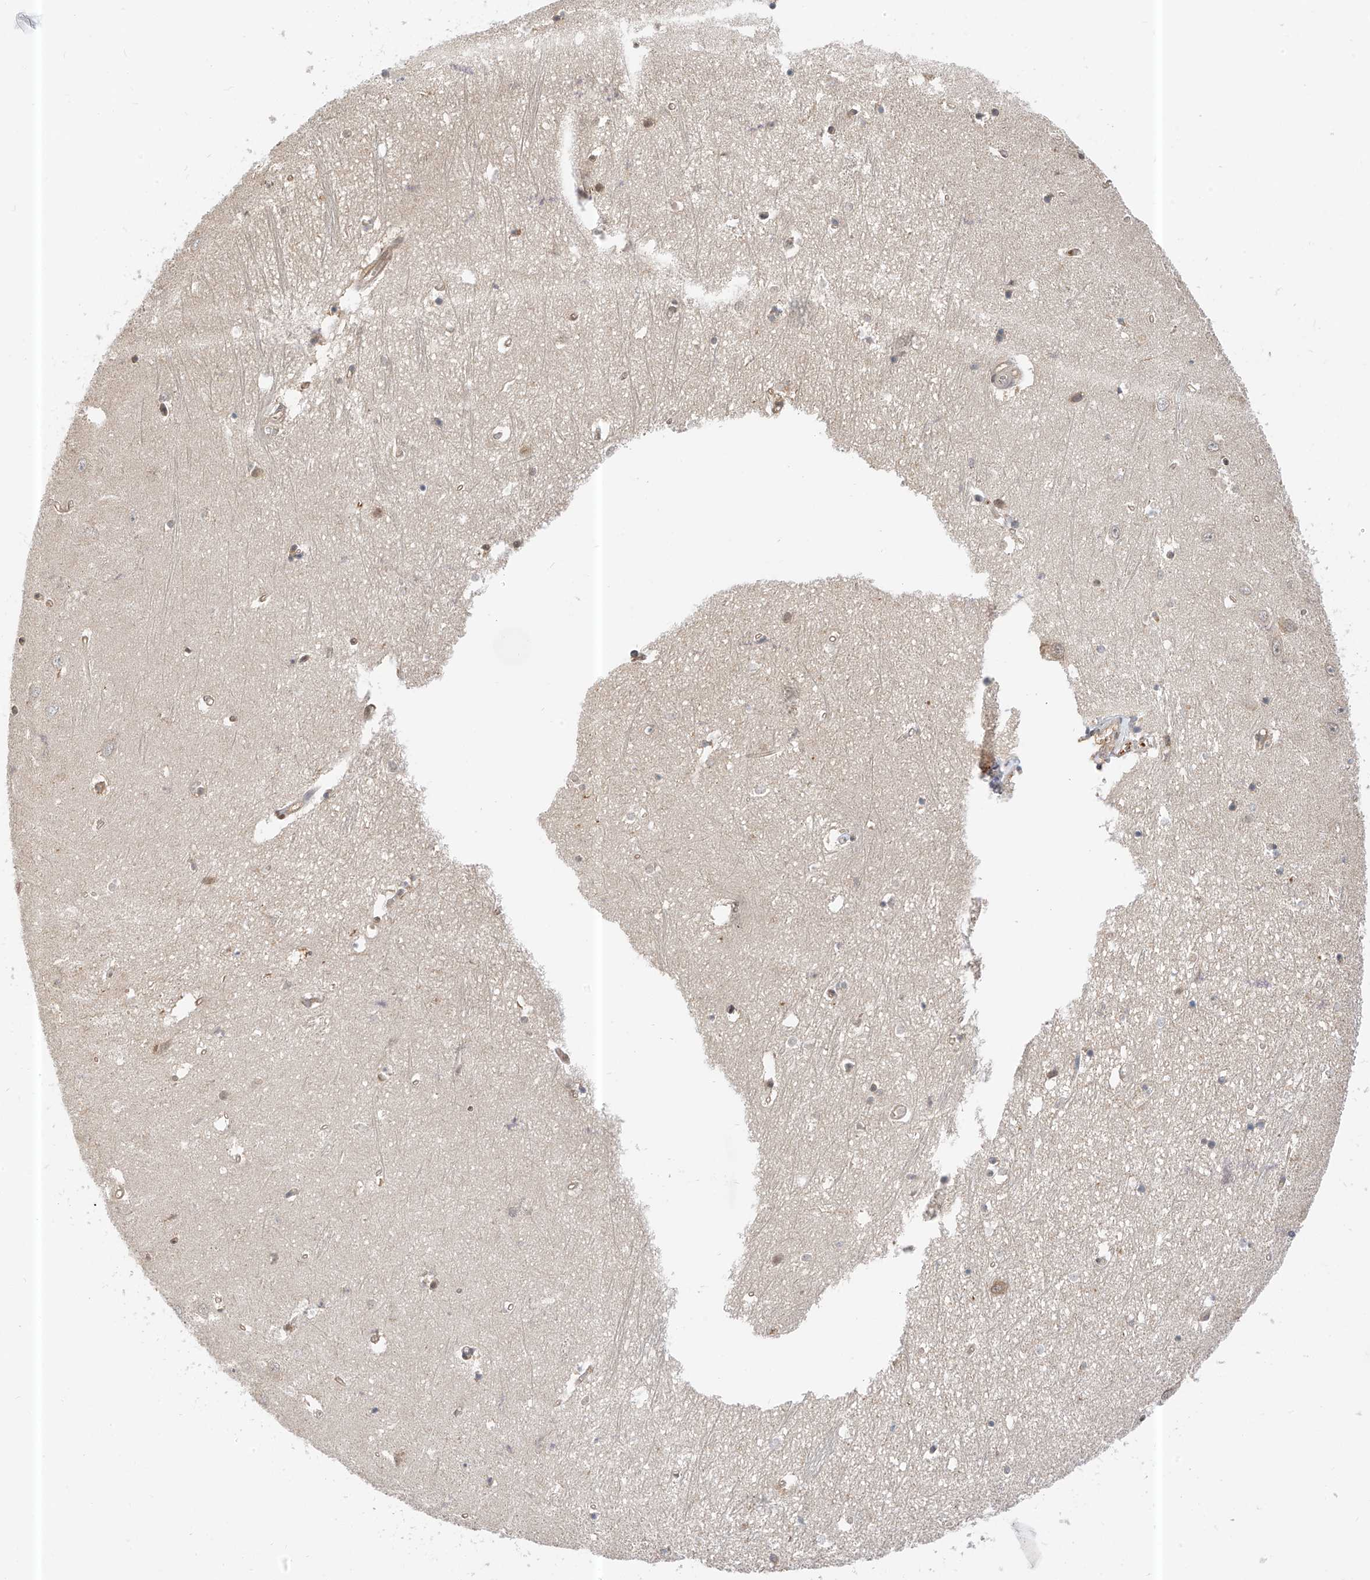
{"staining": {"intensity": "negative", "quantity": "none", "location": "none"}, "tissue": "hippocampus", "cell_type": "Glial cells", "image_type": "normal", "snomed": [{"axis": "morphology", "description": "Normal tissue, NOS"}, {"axis": "topography", "description": "Hippocampus"}], "caption": "Immunohistochemistry histopathology image of benign hippocampus: hippocampus stained with DAB reveals no significant protein positivity in glial cells. (Stains: DAB IHC with hematoxylin counter stain, Microscopy: brightfield microscopy at high magnification).", "gene": "PPA2", "patient": {"sex": "female", "age": 64}}